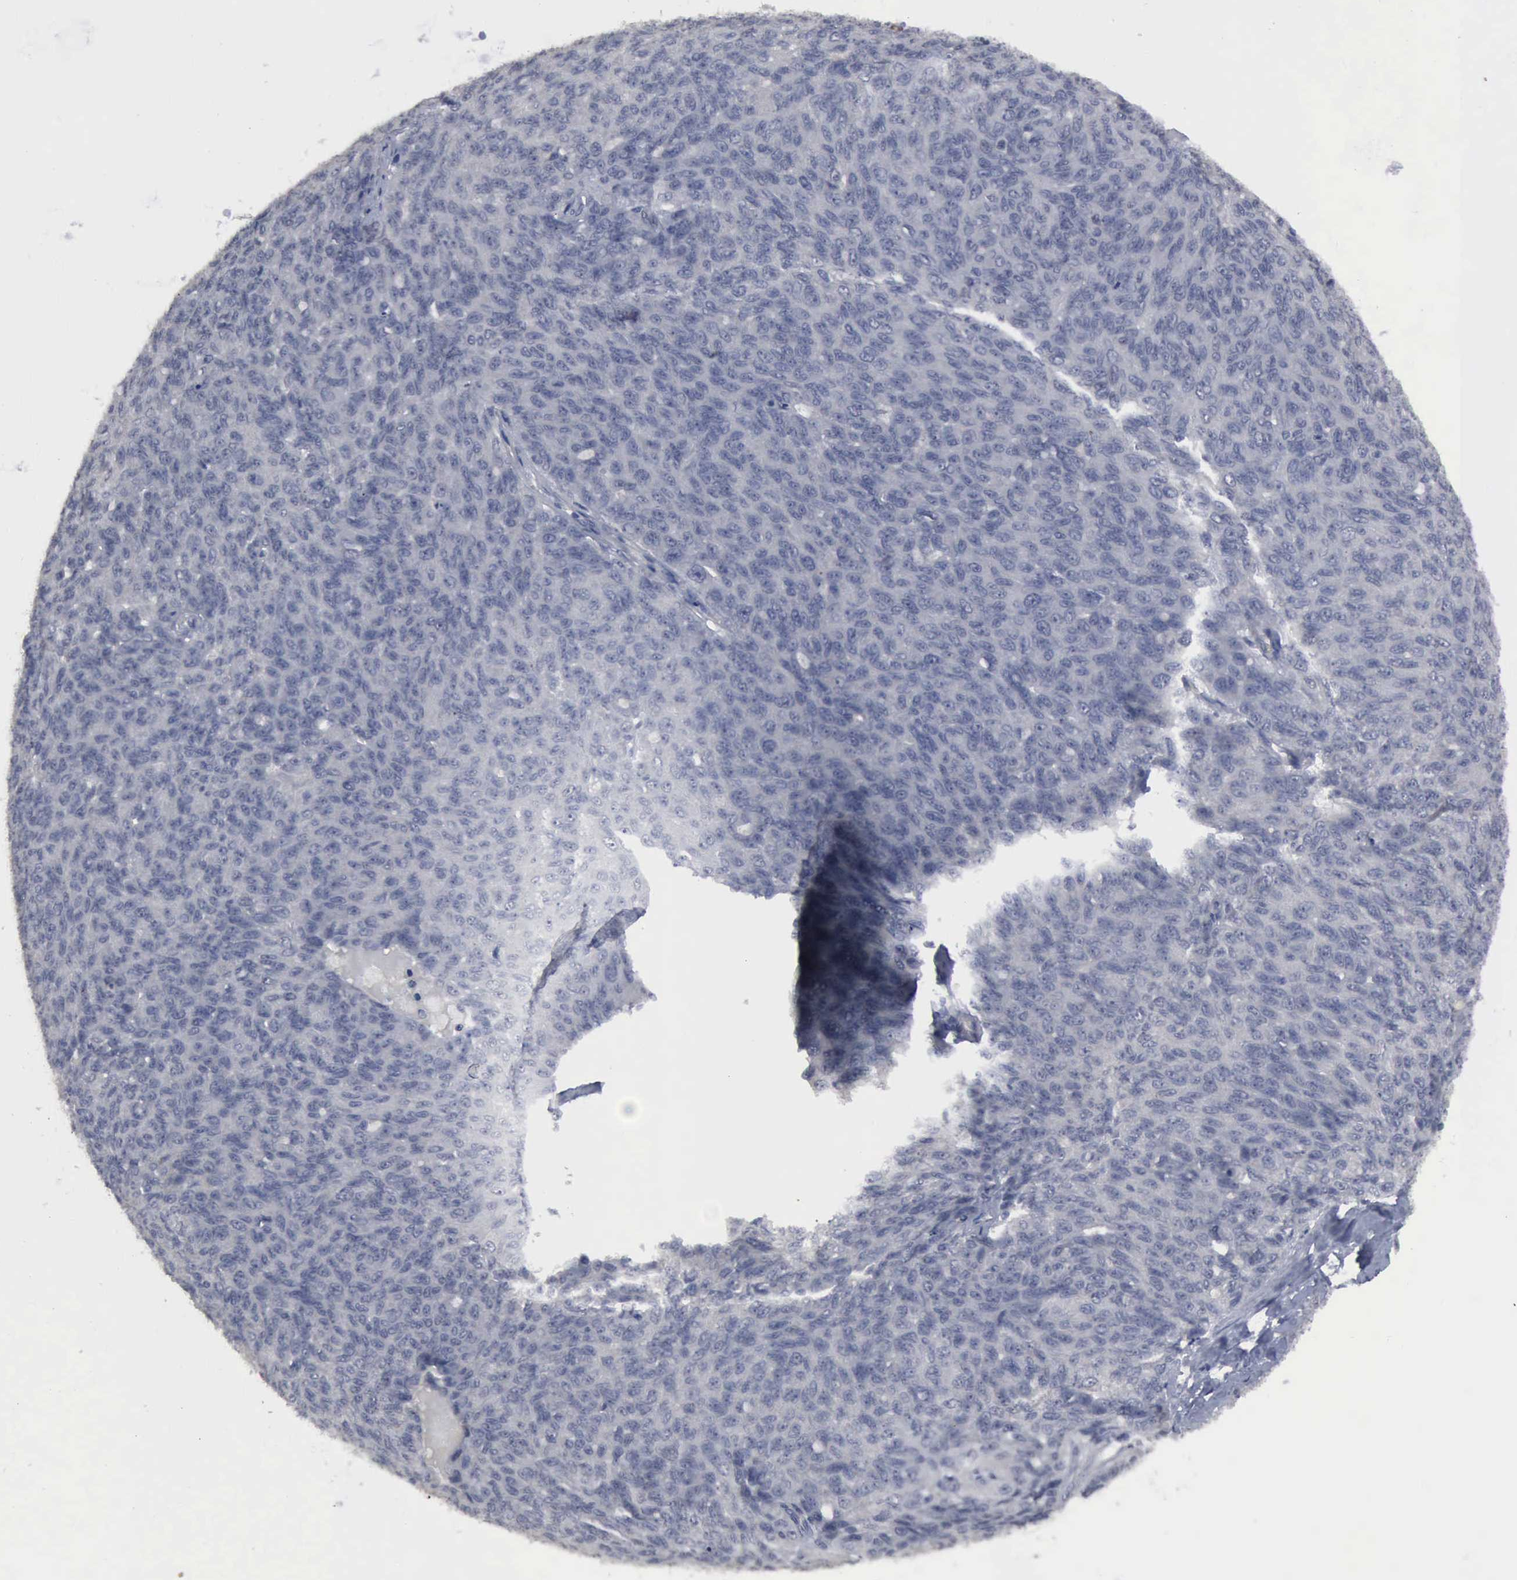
{"staining": {"intensity": "negative", "quantity": "none", "location": "none"}, "tissue": "ovarian cancer", "cell_type": "Tumor cells", "image_type": "cancer", "snomed": [{"axis": "morphology", "description": "Carcinoma, endometroid"}, {"axis": "topography", "description": "Ovary"}], "caption": "High magnification brightfield microscopy of ovarian cancer (endometroid carcinoma) stained with DAB (brown) and counterstained with hematoxylin (blue): tumor cells show no significant expression.", "gene": "MYO18B", "patient": {"sex": "female", "age": 60}}